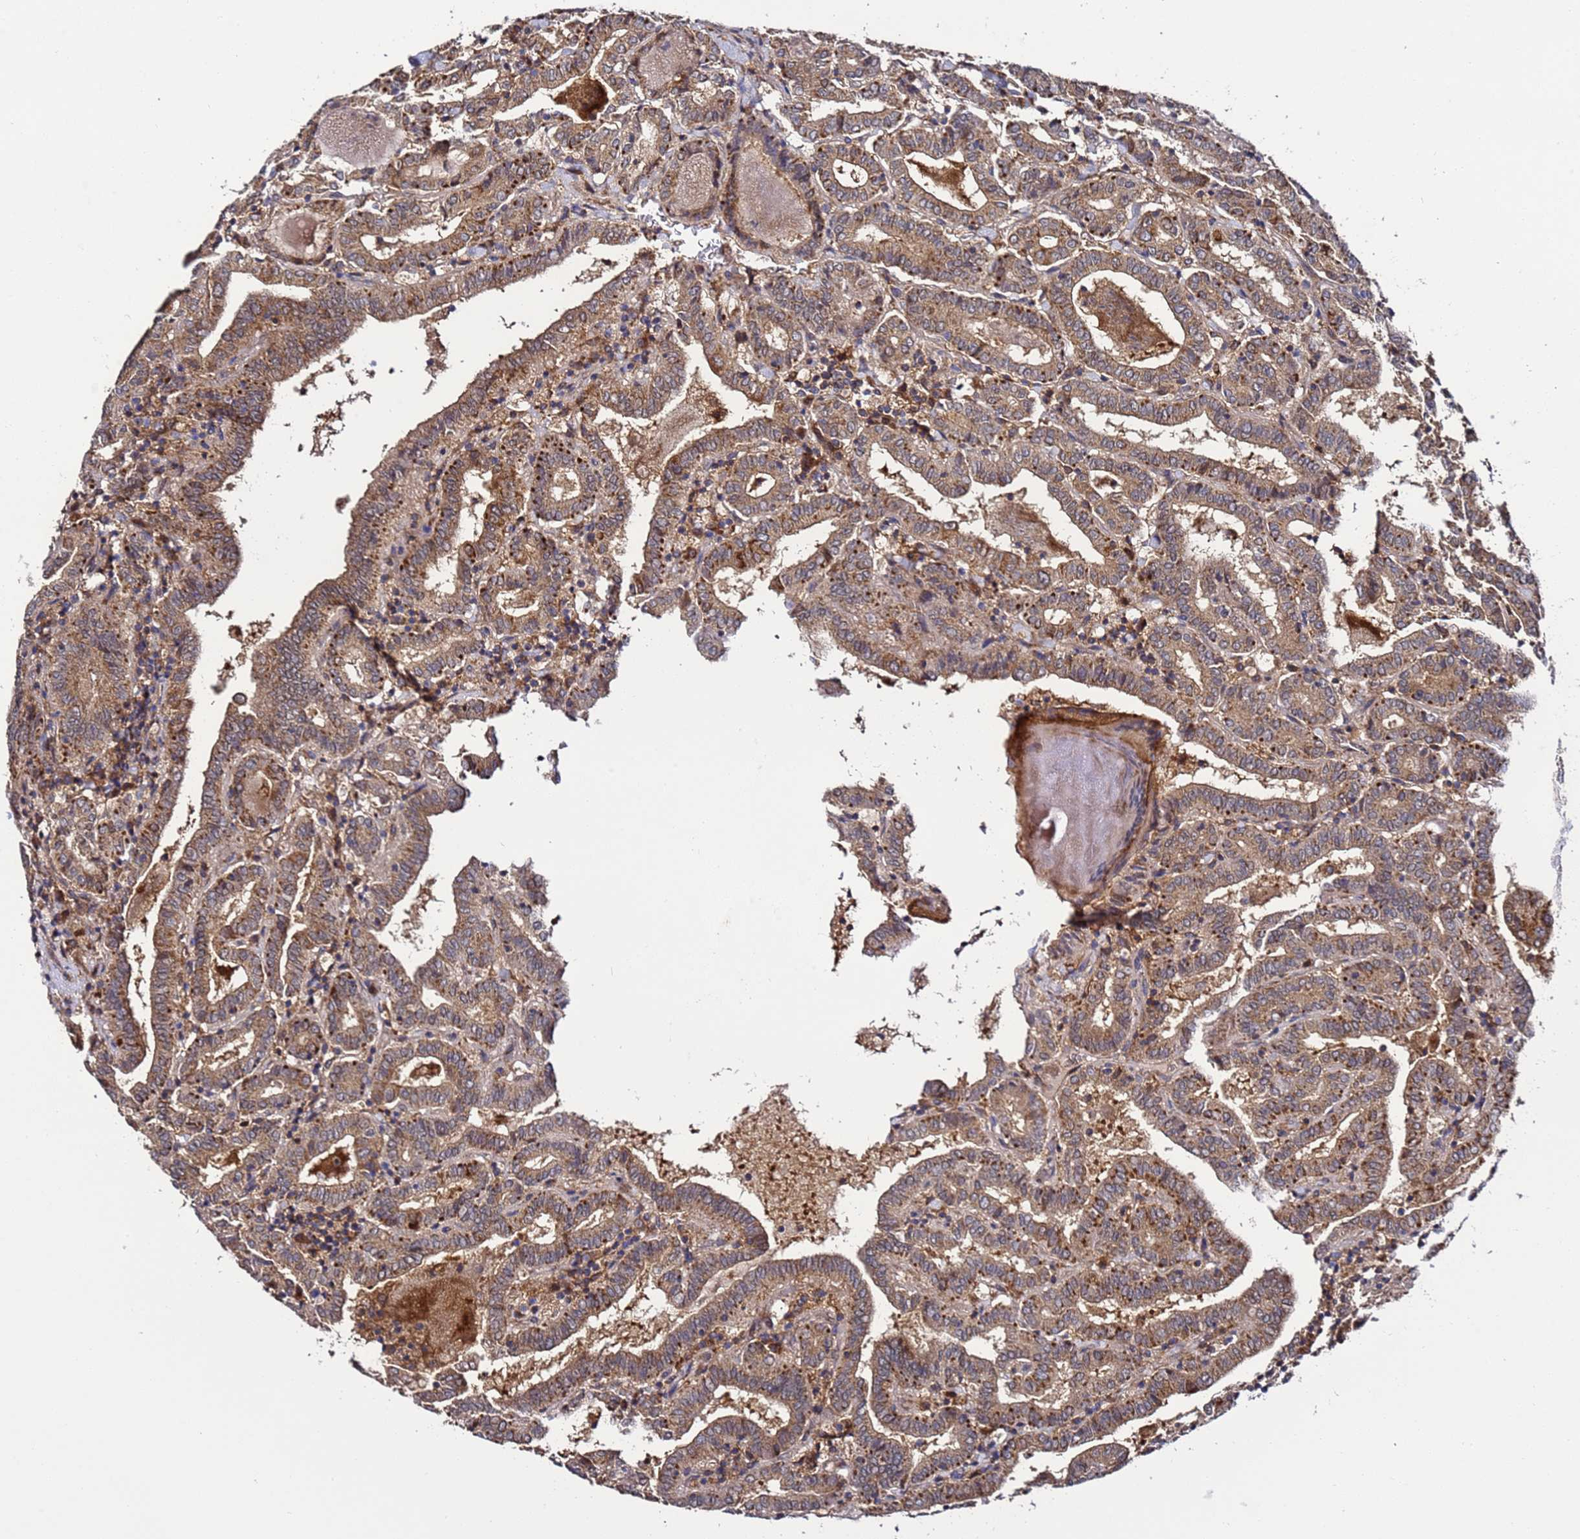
{"staining": {"intensity": "moderate", "quantity": ">75%", "location": "cytoplasmic/membranous"}, "tissue": "thyroid cancer", "cell_type": "Tumor cells", "image_type": "cancer", "snomed": [{"axis": "morphology", "description": "Papillary adenocarcinoma, NOS"}, {"axis": "topography", "description": "Thyroid gland"}], "caption": "The photomicrograph demonstrates a brown stain indicating the presence of a protein in the cytoplasmic/membranous of tumor cells in thyroid cancer.", "gene": "TMEM176B", "patient": {"sex": "female", "age": 72}}